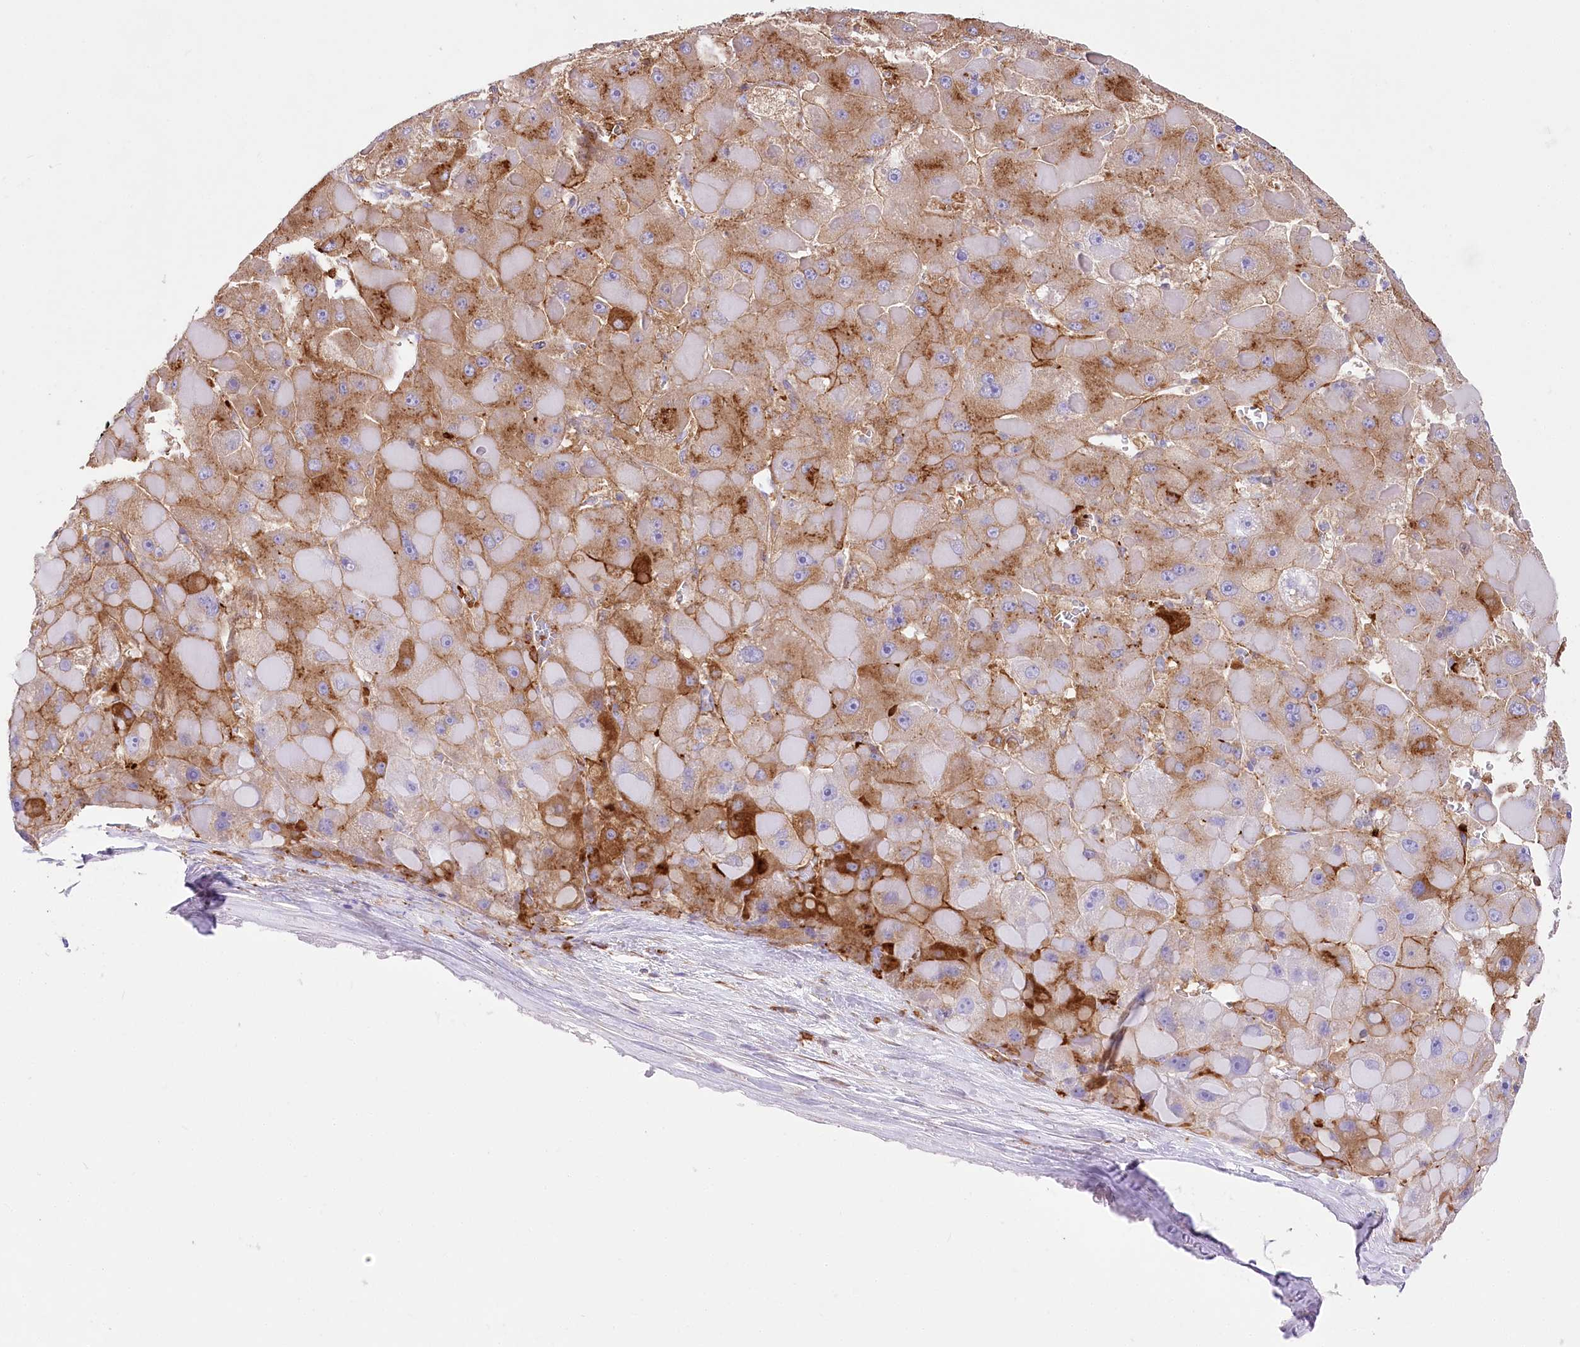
{"staining": {"intensity": "moderate", "quantity": "25%-75%", "location": "cytoplasmic/membranous"}, "tissue": "liver cancer", "cell_type": "Tumor cells", "image_type": "cancer", "snomed": [{"axis": "morphology", "description": "Carcinoma, Hepatocellular, NOS"}, {"axis": "topography", "description": "Liver"}], "caption": "Brown immunohistochemical staining in liver hepatocellular carcinoma exhibits moderate cytoplasmic/membranous staining in approximately 25%-75% of tumor cells.", "gene": "DNAJC19", "patient": {"sex": "female", "age": 73}}